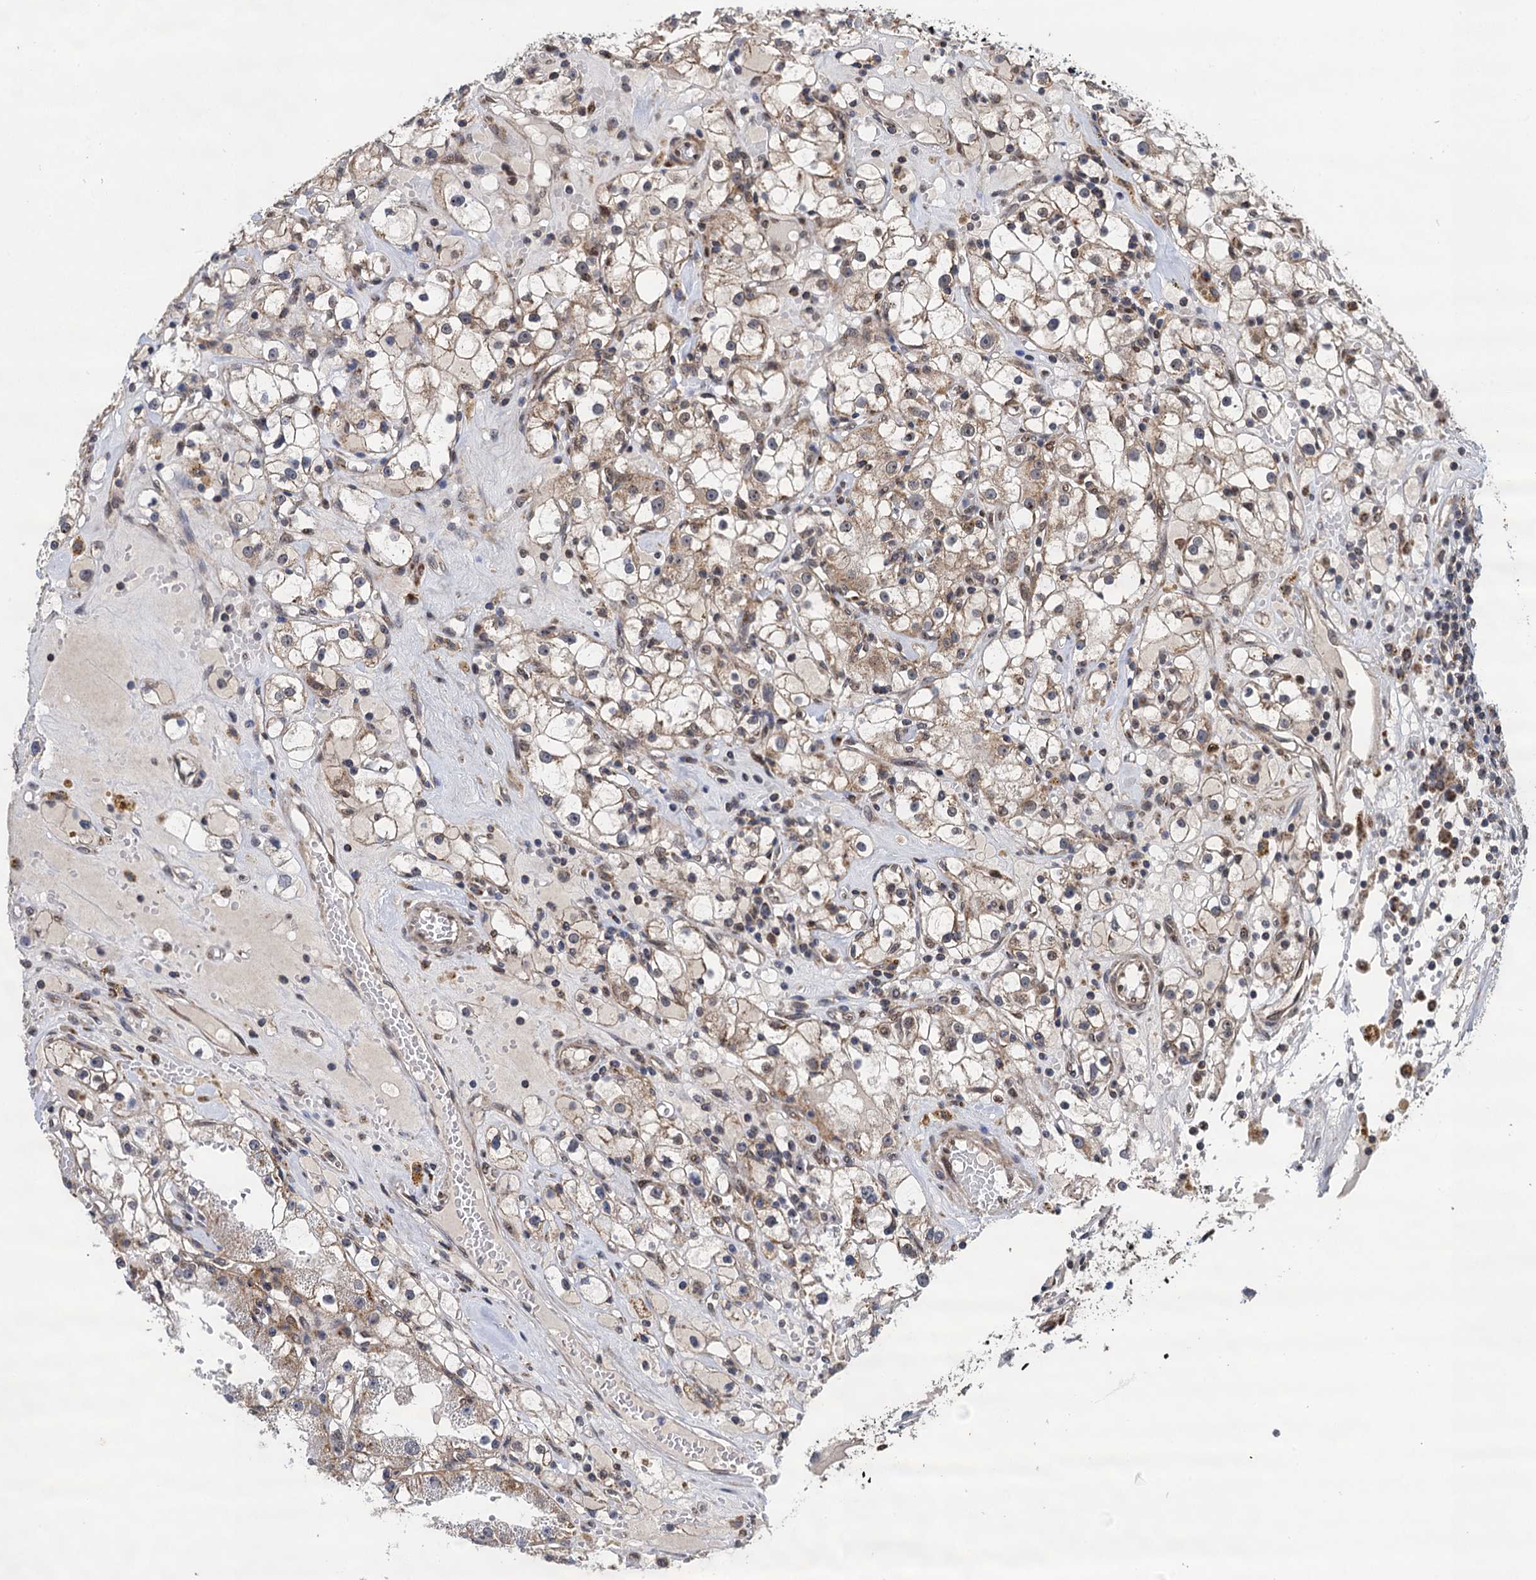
{"staining": {"intensity": "weak", "quantity": "25%-75%", "location": "cytoplasmic/membranous"}, "tissue": "renal cancer", "cell_type": "Tumor cells", "image_type": "cancer", "snomed": [{"axis": "morphology", "description": "Adenocarcinoma, NOS"}, {"axis": "topography", "description": "Kidney"}], "caption": "Renal cancer (adenocarcinoma) was stained to show a protein in brown. There is low levels of weak cytoplasmic/membranous staining in approximately 25%-75% of tumor cells.", "gene": "CMPK2", "patient": {"sex": "male", "age": 56}}